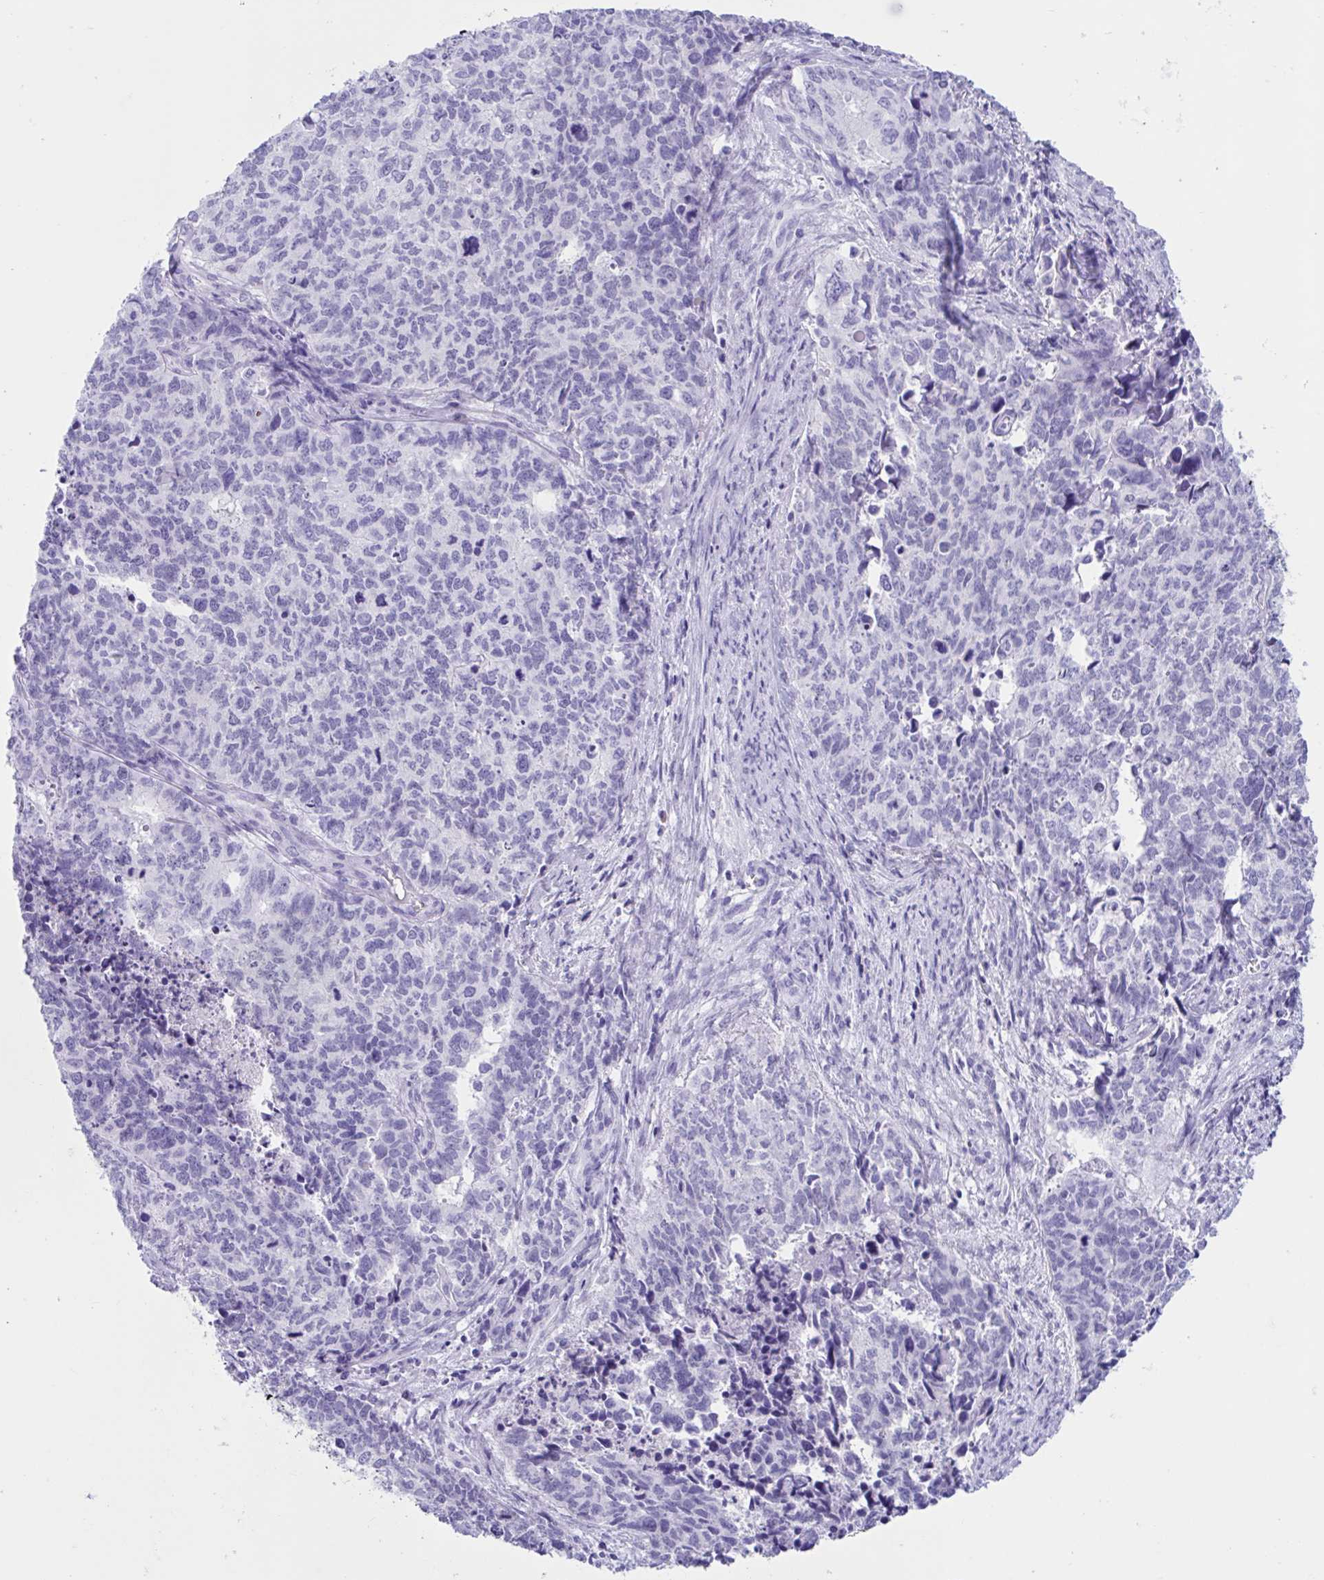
{"staining": {"intensity": "negative", "quantity": "none", "location": "none"}, "tissue": "cervical cancer", "cell_type": "Tumor cells", "image_type": "cancer", "snomed": [{"axis": "morphology", "description": "Adenocarcinoma, NOS"}, {"axis": "topography", "description": "Cervix"}], "caption": "This is a histopathology image of immunohistochemistry (IHC) staining of cervical adenocarcinoma, which shows no positivity in tumor cells. (Immunohistochemistry, brightfield microscopy, high magnification).", "gene": "TMEM35A", "patient": {"sex": "female", "age": 63}}